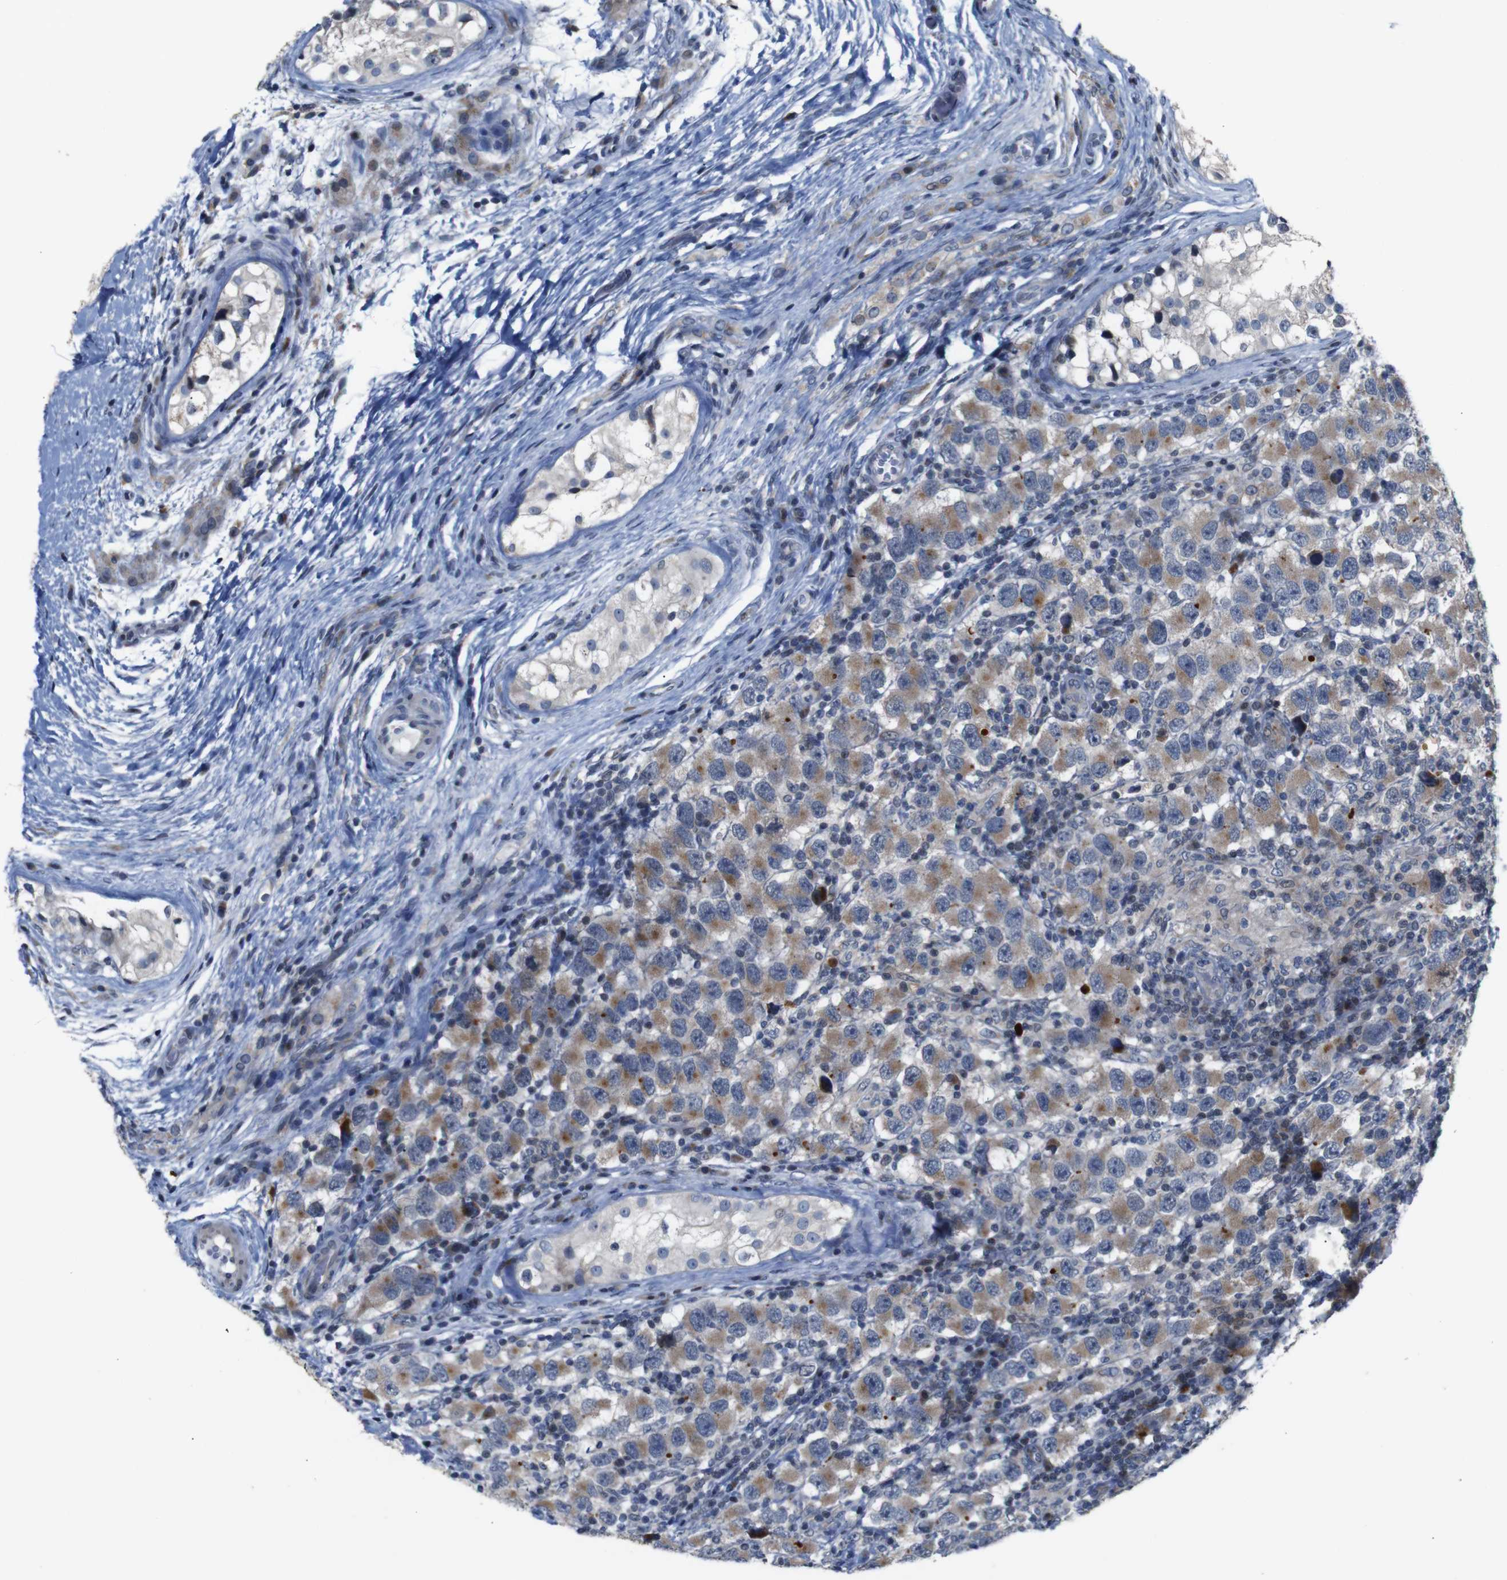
{"staining": {"intensity": "weak", "quantity": "25%-75%", "location": "cytoplasmic/membranous"}, "tissue": "testis cancer", "cell_type": "Tumor cells", "image_type": "cancer", "snomed": [{"axis": "morphology", "description": "Carcinoma, Embryonal, NOS"}, {"axis": "topography", "description": "Testis"}], "caption": "High-power microscopy captured an IHC photomicrograph of testis embryonal carcinoma, revealing weak cytoplasmic/membranous staining in about 25%-75% of tumor cells.", "gene": "ATP7B", "patient": {"sex": "male", "age": 21}}